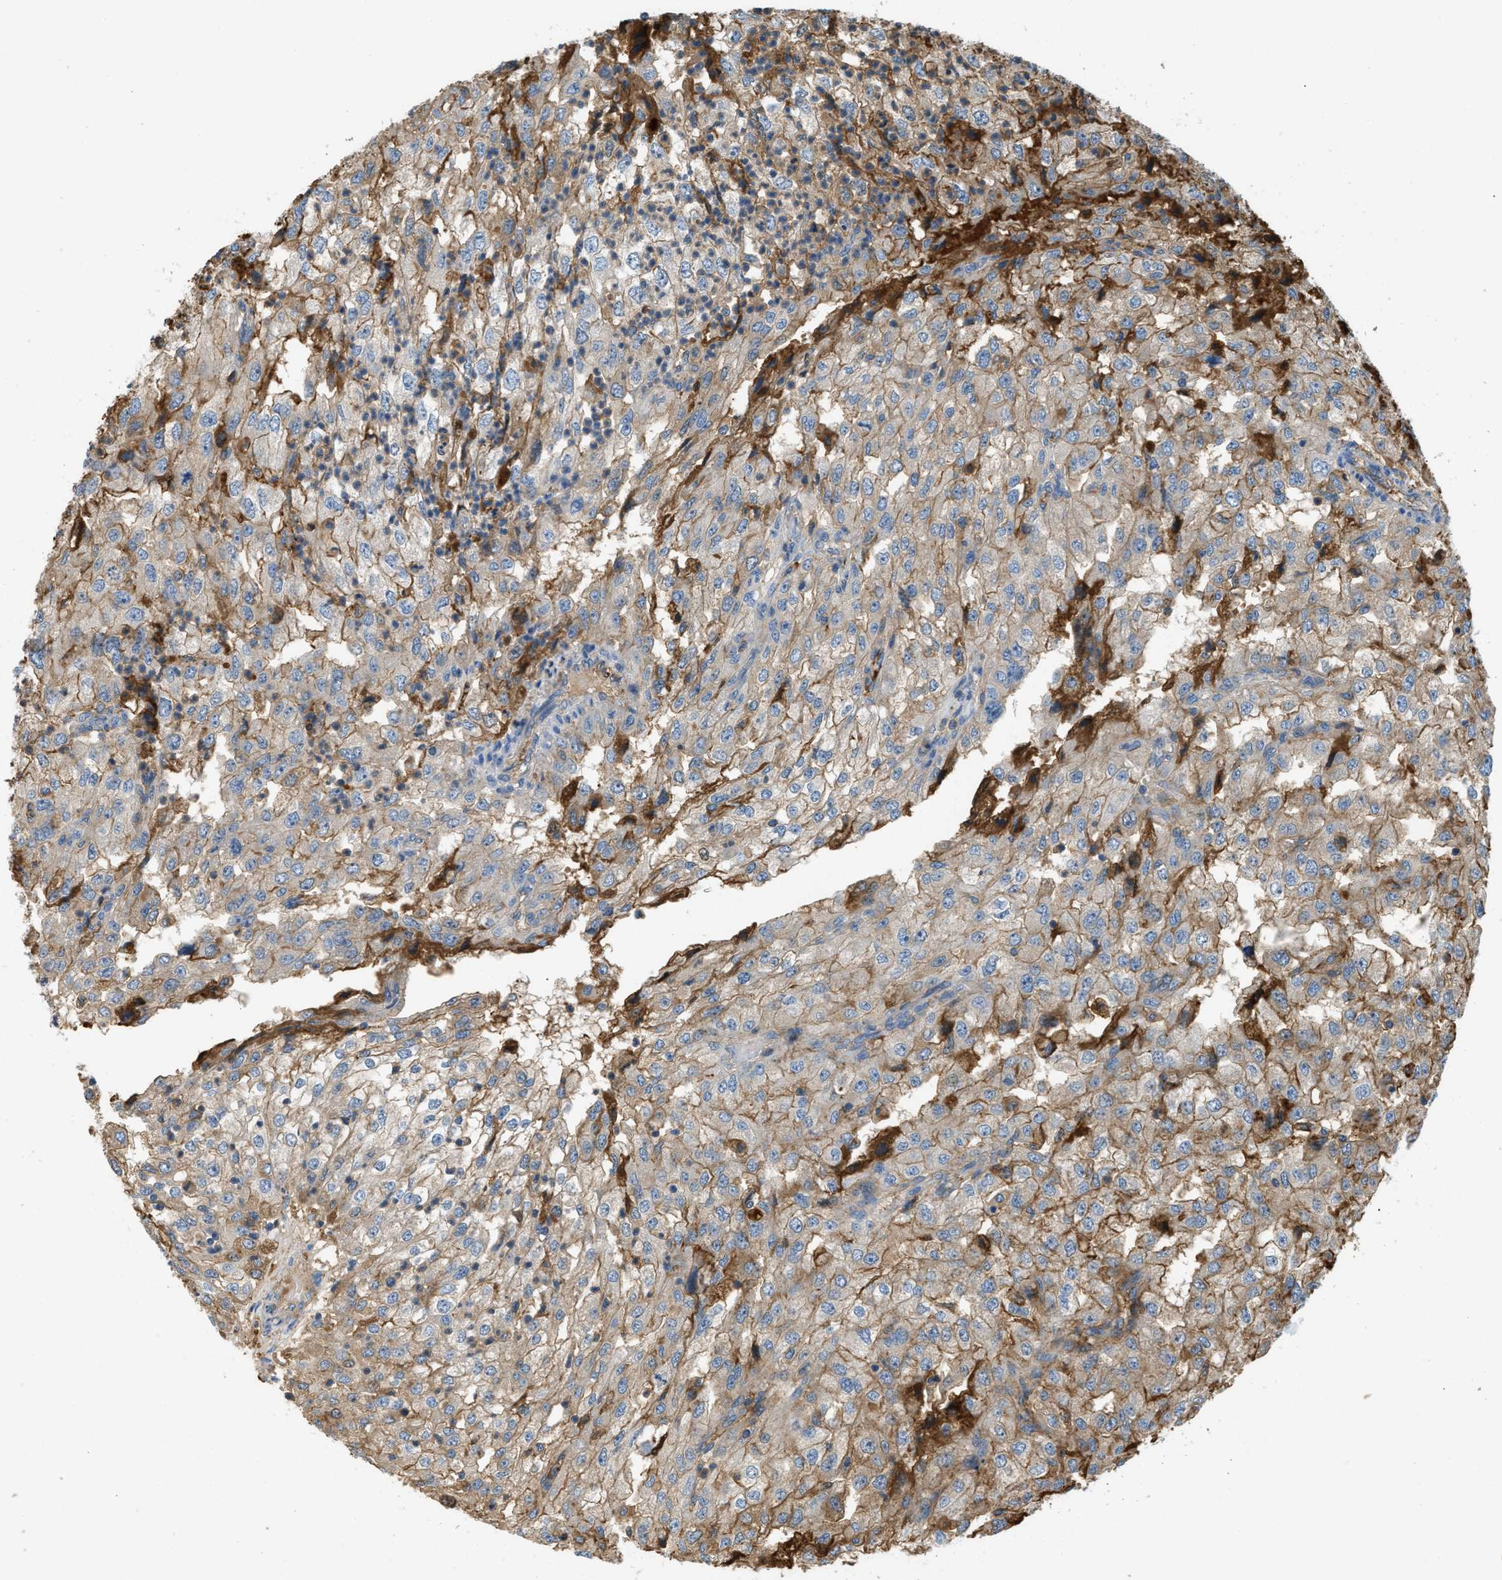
{"staining": {"intensity": "moderate", "quantity": "<25%", "location": "cytoplasmic/membranous"}, "tissue": "renal cancer", "cell_type": "Tumor cells", "image_type": "cancer", "snomed": [{"axis": "morphology", "description": "Adenocarcinoma, NOS"}, {"axis": "topography", "description": "Kidney"}], "caption": "Immunohistochemistry (DAB (3,3'-diaminobenzidine)) staining of human adenocarcinoma (renal) exhibits moderate cytoplasmic/membranous protein staining in about <25% of tumor cells.", "gene": "STC1", "patient": {"sex": "female", "age": 54}}